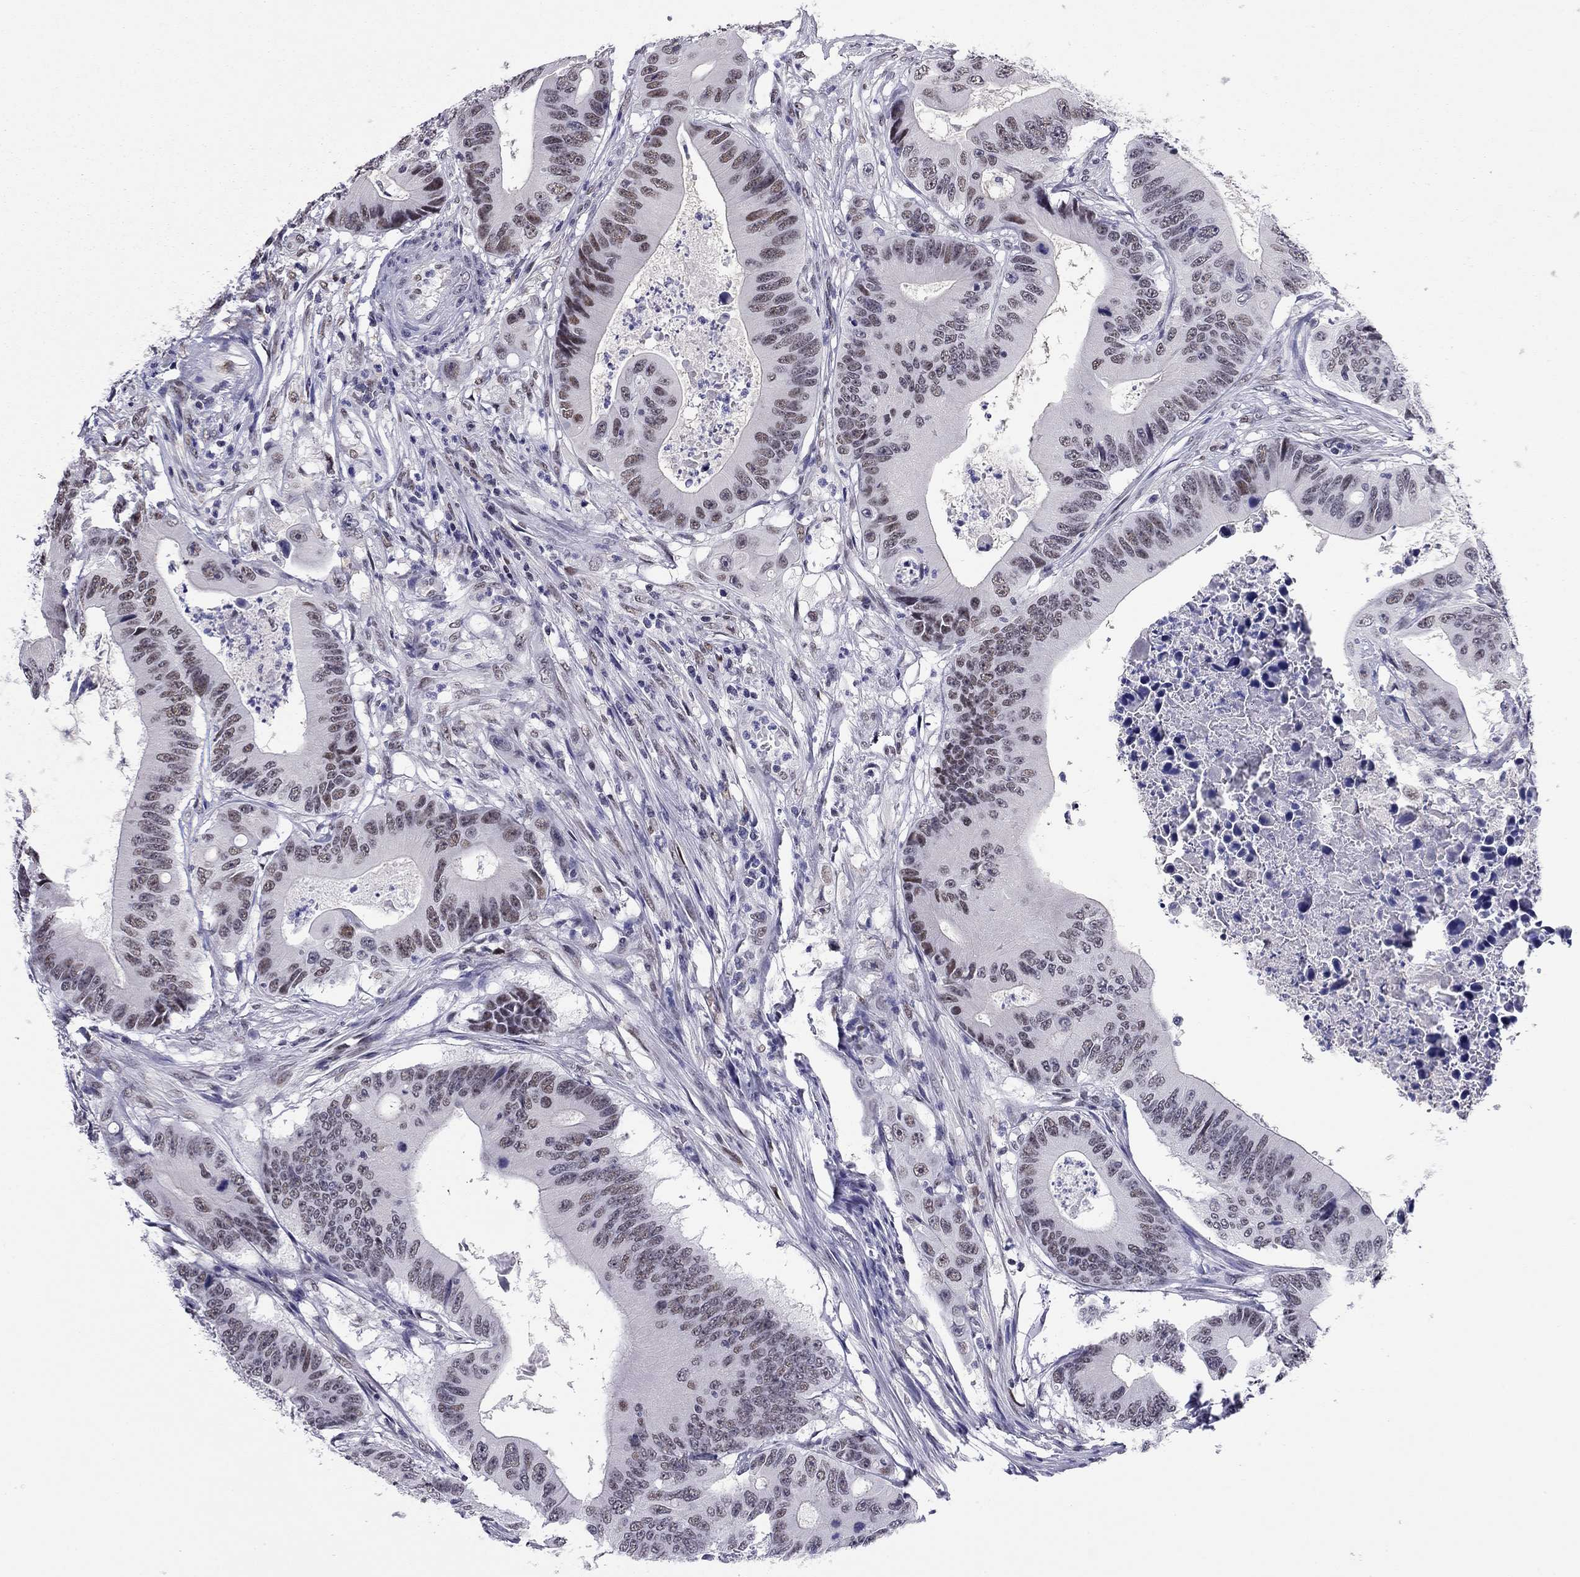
{"staining": {"intensity": "moderate", "quantity": ">75%", "location": "nuclear"}, "tissue": "colorectal cancer", "cell_type": "Tumor cells", "image_type": "cancer", "snomed": [{"axis": "morphology", "description": "Adenocarcinoma, NOS"}, {"axis": "topography", "description": "Colon"}], "caption": "The immunohistochemical stain shows moderate nuclear staining in tumor cells of adenocarcinoma (colorectal) tissue.", "gene": "DOT1L", "patient": {"sex": "female", "age": 90}}